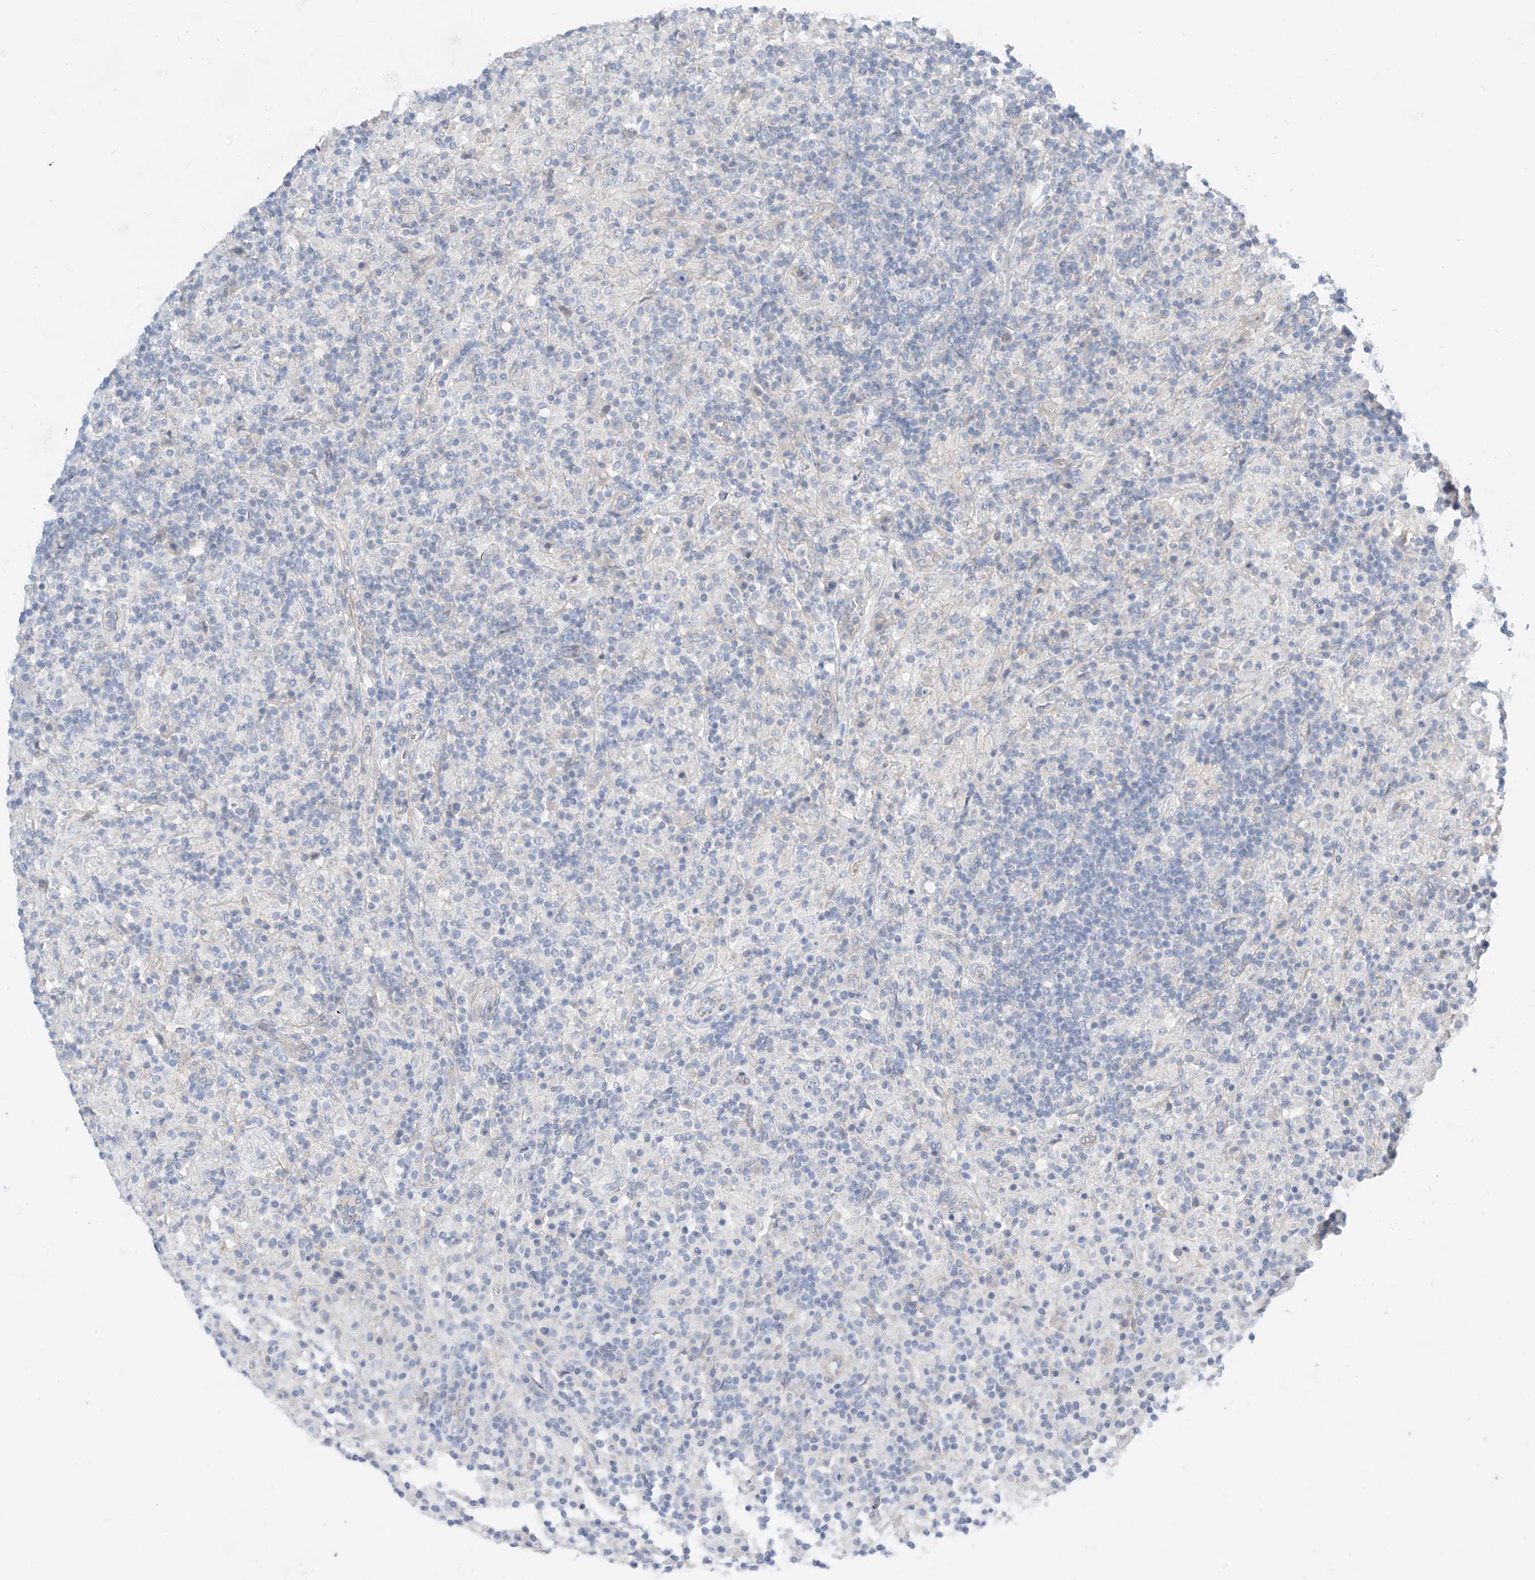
{"staining": {"intensity": "negative", "quantity": "none", "location": "none"}, "tissue": "lymphoma", "cell_type": "Tumor cells", "image_type": "cancer", "snomed": [{"axis": "morphology", "description": "Hodgkin's disease, NOS"}, {"axis": "topography", "description": "Lymph node"}], "caption": "Immunohistochemical staining of lymphoma exhibits no significant staining in tumor cells.", "gene": "ABLIM2", "patient": {"sex": "male", "age": 70}}